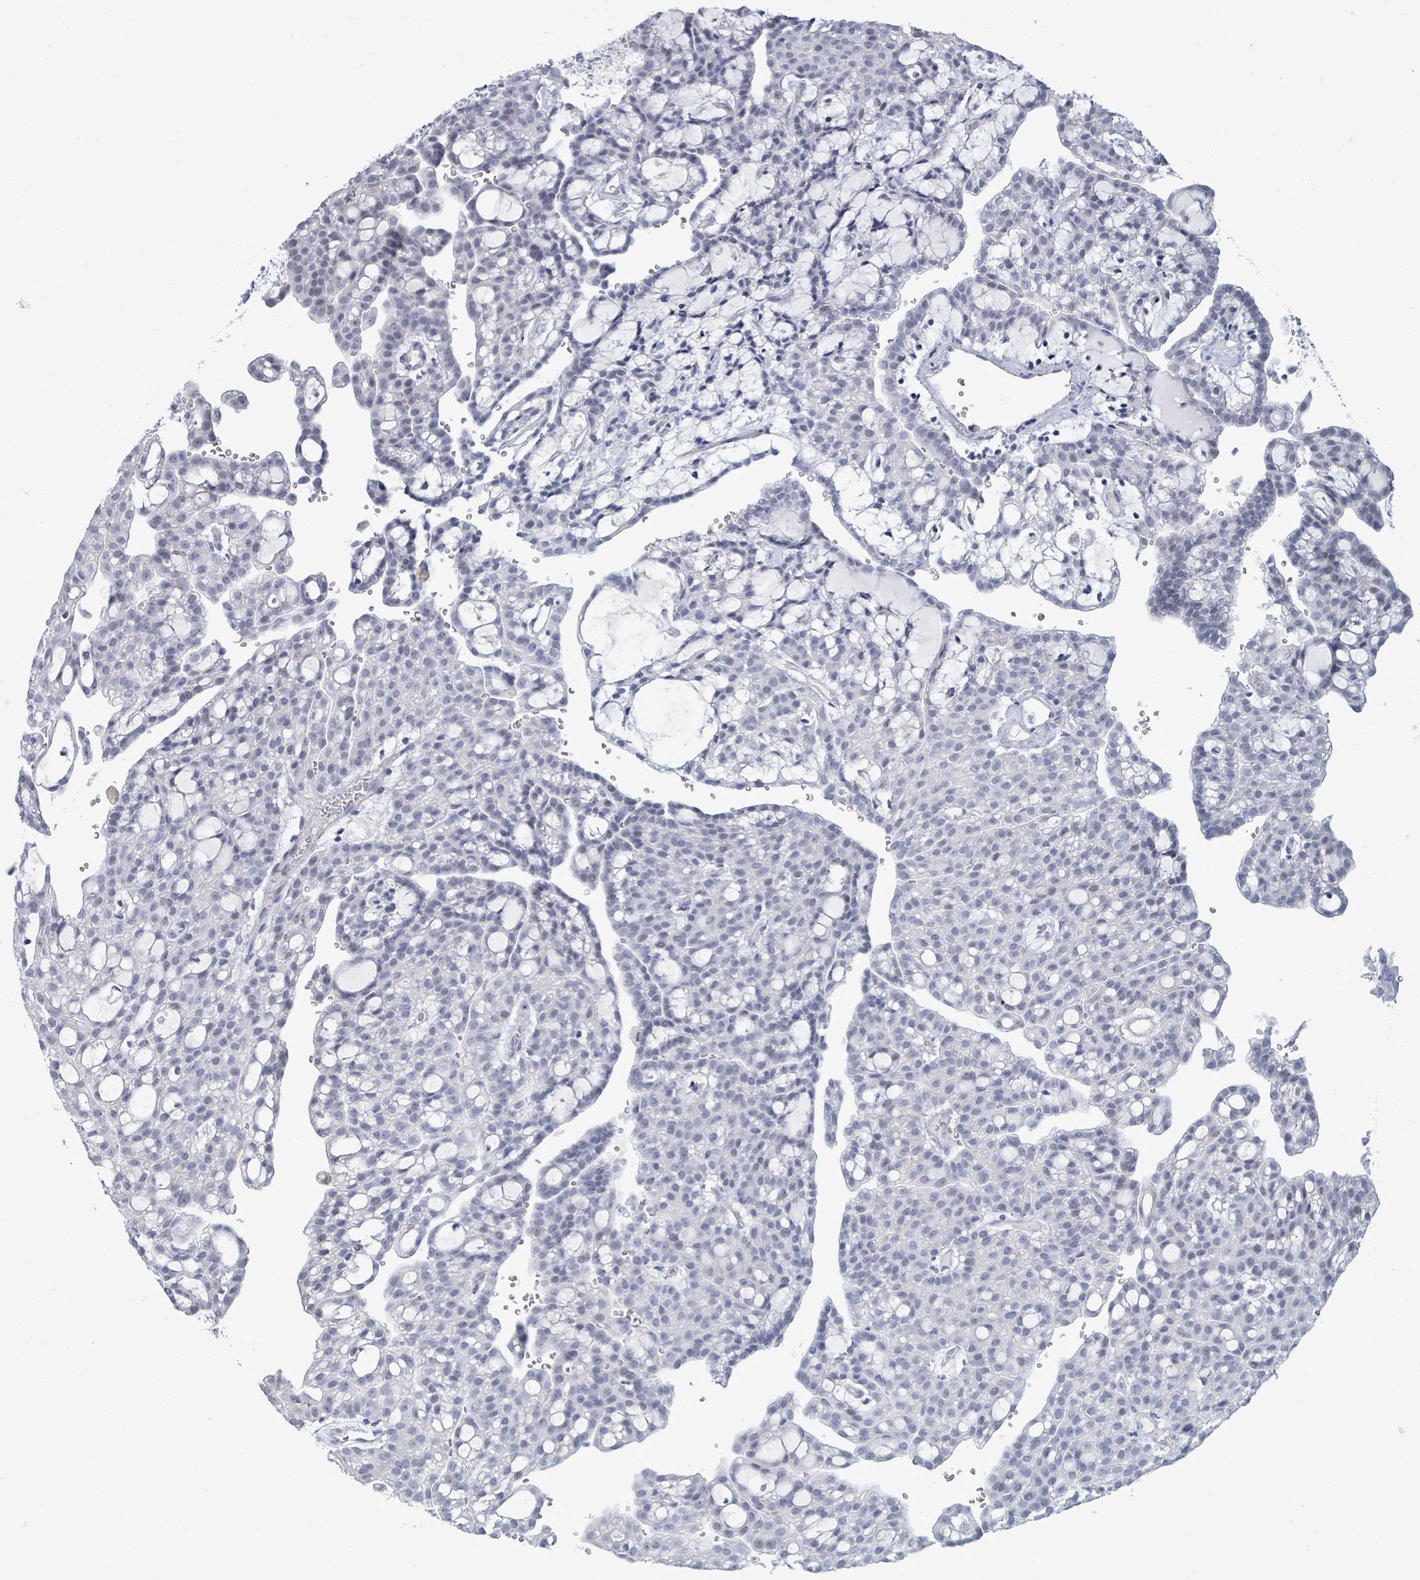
{"staining": {"intensity": "negative", "quantity": "none", "location": "none"}, "tissue": "renal cancer", "cell_type": "Tumor cells", "image_type": "cancer", "snomed": [{"axis": "morphology", "description": "Adenocarcinoma, NOS"}, {"axis": "topography", "description": "Kidney"}], "caption": "A high-resolution histopathology image shows immunohistochemistry (IHC) staining of renal cancer, which shows no significant staining in tumor cells.", "gene": "ZNF771", "patient": {"sex": "male", "age": 63}}